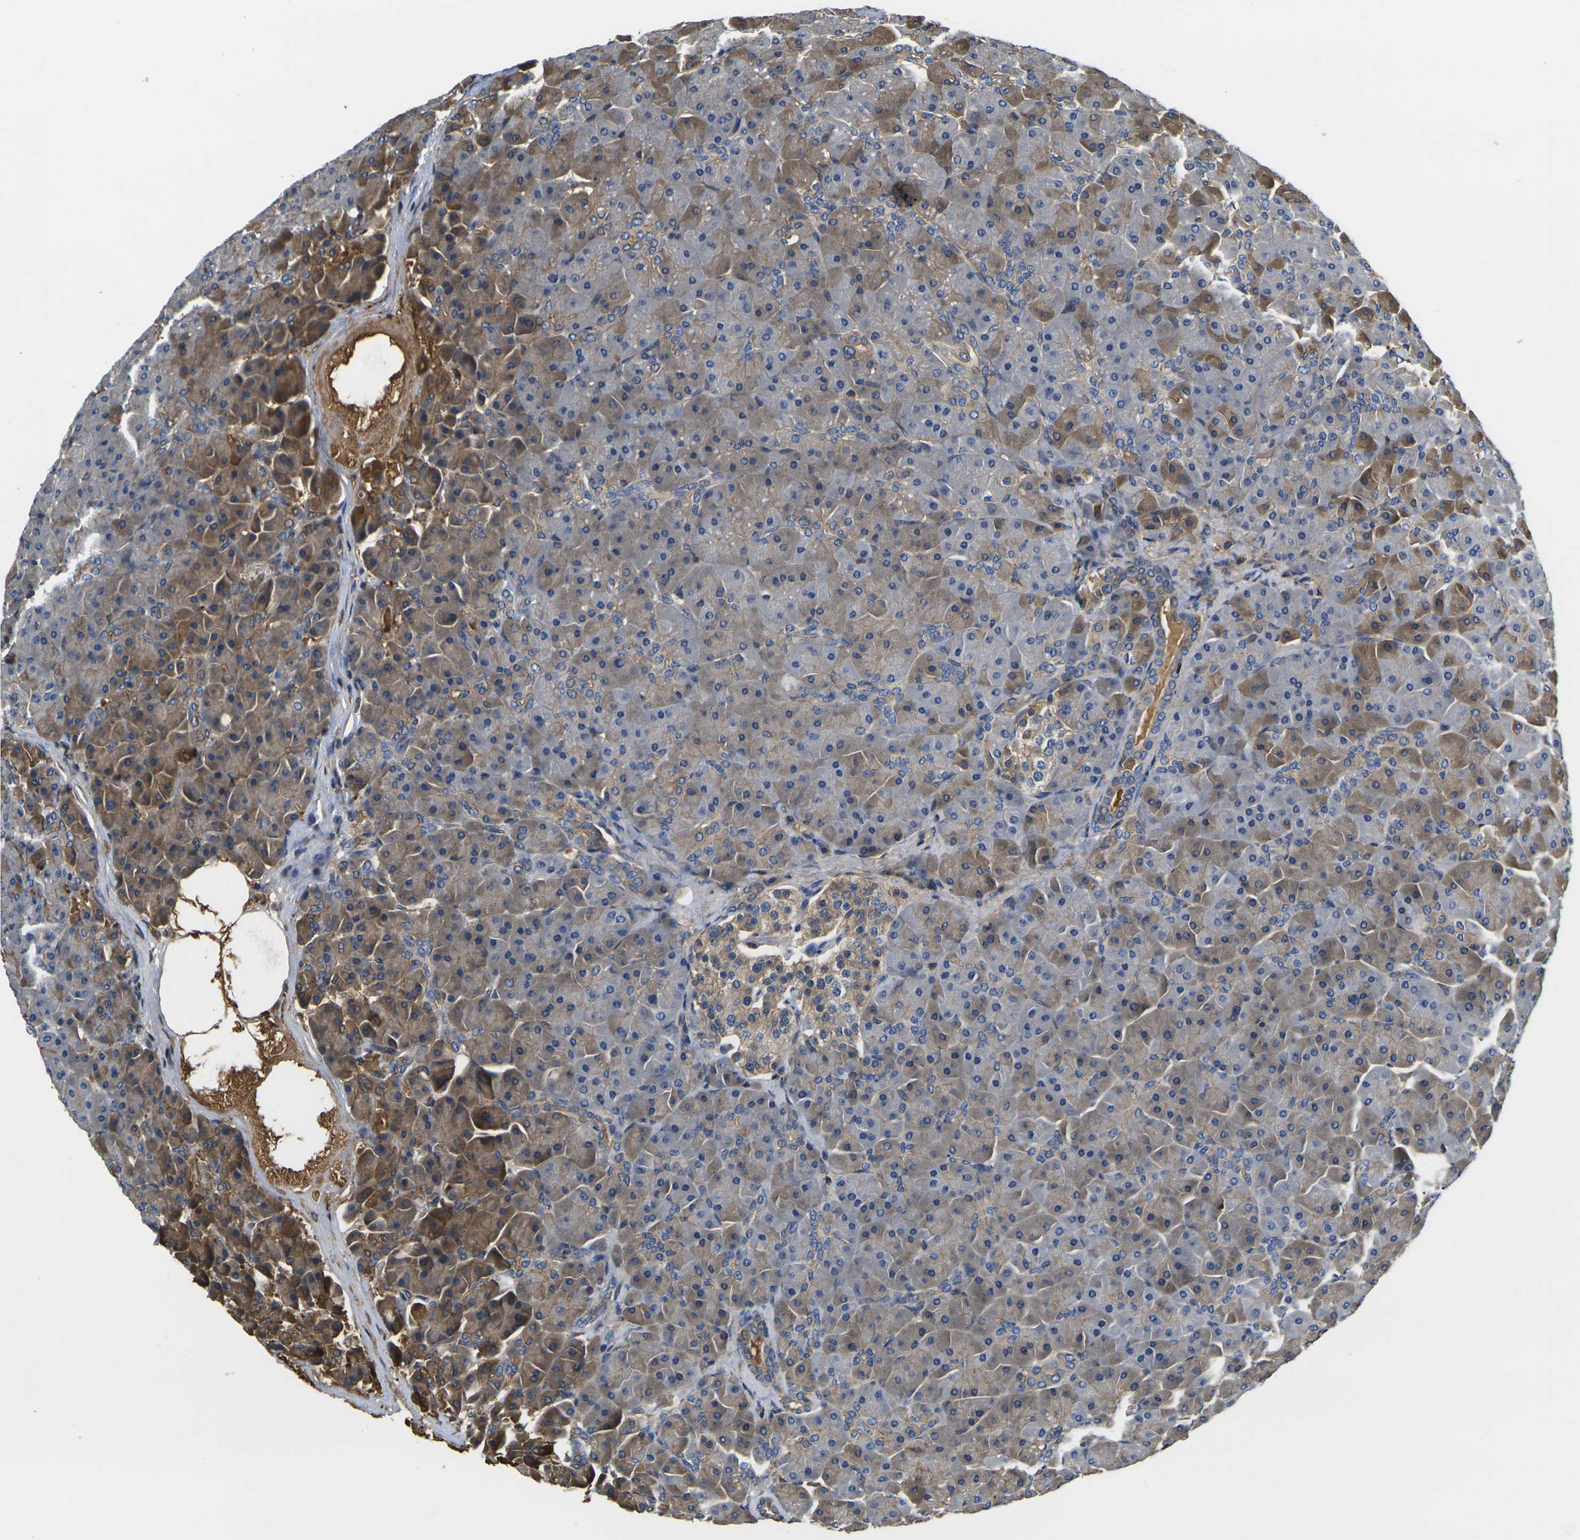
{"staining": {"intensity": "weak", "quantity": "25%-75%", "location": "cytoplasmic/membranous"}, "tissue": "pancreas", "cell_type": "Exocrine glandular cells", "image_type": "normal", "snomed": [{"axis": "morphology", "description": "Normal tissue, NOS"}, {"axis": "topography", "description": "Pancreas"}], "caption": "Immunohistochemical staining of benign human pancreas demonstrates 25%-75% levels of weak cytoplasmic/membranous protein positivity in about 25%-75% of exocrine glandular cells. (DAB (3,3'-diaminobenzidine) IHC, brown staining for protein, blue staining for nuclei).", "gene": "HSPG2", "patient": {"sex": "male", "age": 66}}